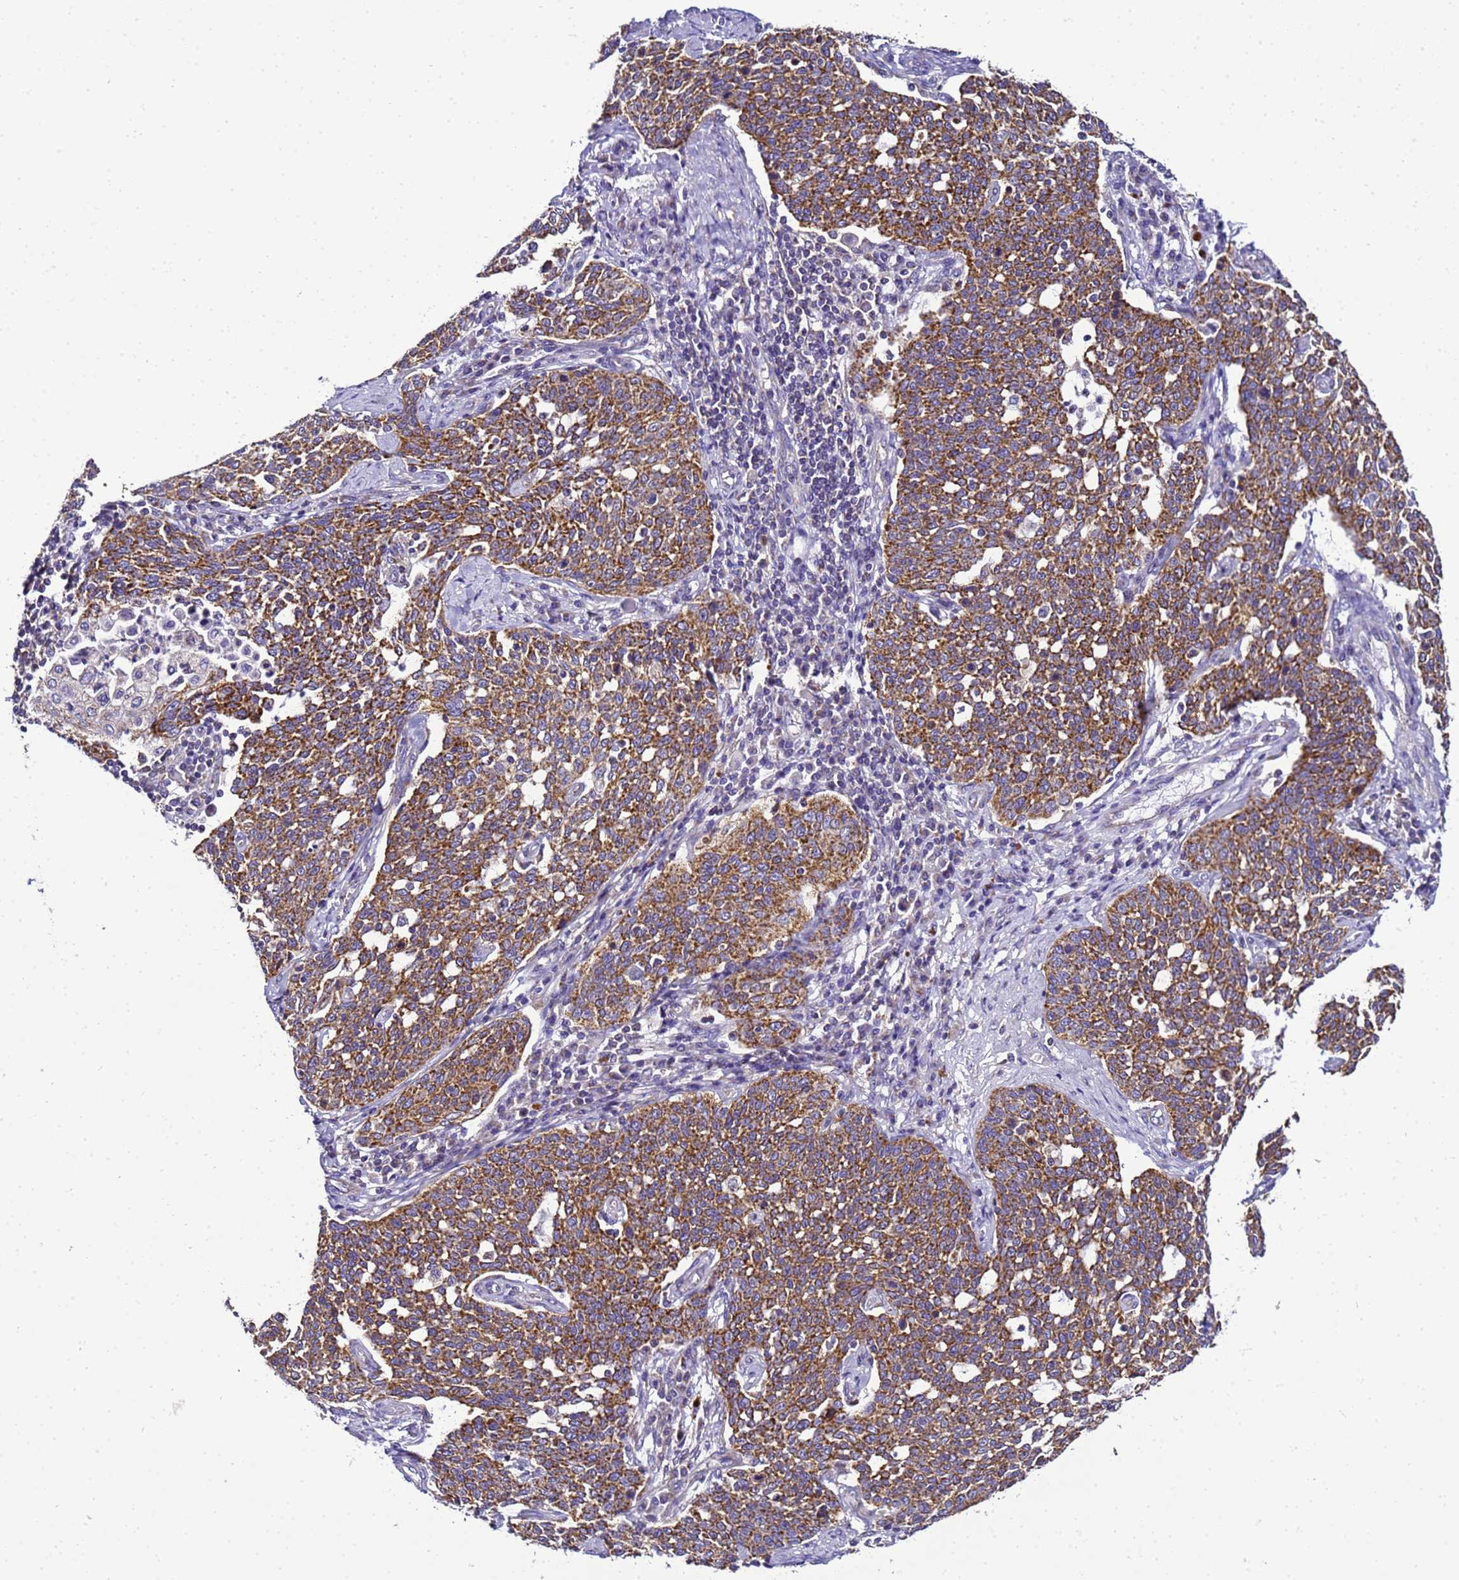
{"staining": {"intensity": "strong", "quantity": ">75%", "location": "cytoplasmic/membranous"}, "tissue": "cervical cancer", "cell_type": "Tumor cells", "image_type": "cancer", "snomed": [{"axis": "morphology", "description": "Squamous cell carcinoma, NOS"}, {"axis": "topography", "description": "Cervix"}], "caption": "Immunohistochemistry of cervical squamous cell carcinoma exhibits high levels of strong cytoplasmic/membranous staining in approximately >75% of tumor cells.", "gene": "HIGD2A", "patient": {"sex": "female", "age": 34}}